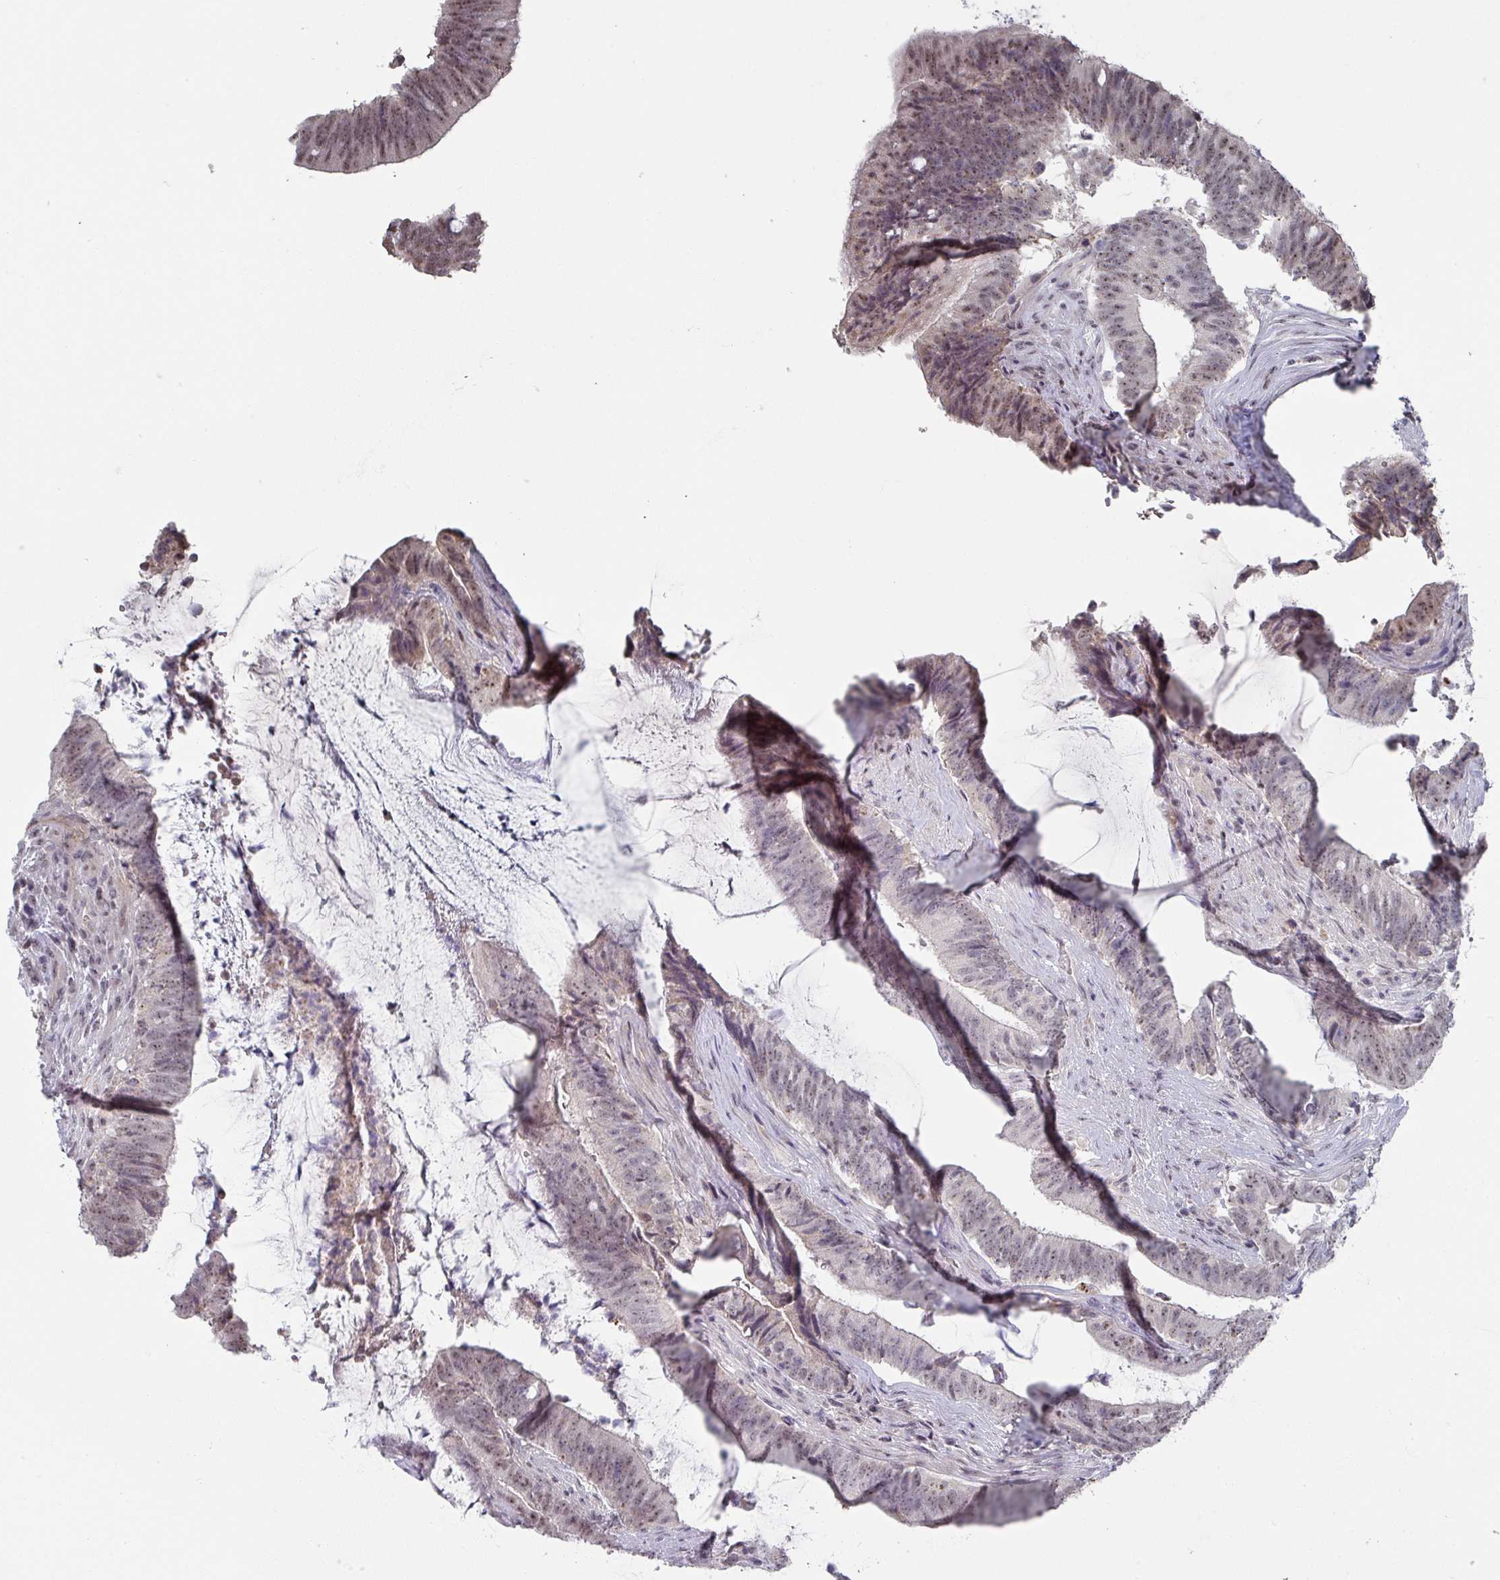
{"staining": {"intensity": "weak", "quantity": ">75%", "location": "nuclear"}, "tissue": "colorectal cancer", "cell_type": "Tumor cells", "image_type": "cancer", "snomed": [{"axis": "morphology", "description": "Adenocarcinoma, NOS"}, {"axis": "topography", "description": "Colon"}], "caption": "A brown stain shows weak nuclear positivity of a protein in colorectal adenocarcinoma tumor cells.", "gene": "ZNF654", "patient": {"sex": "female", "age": 43}}